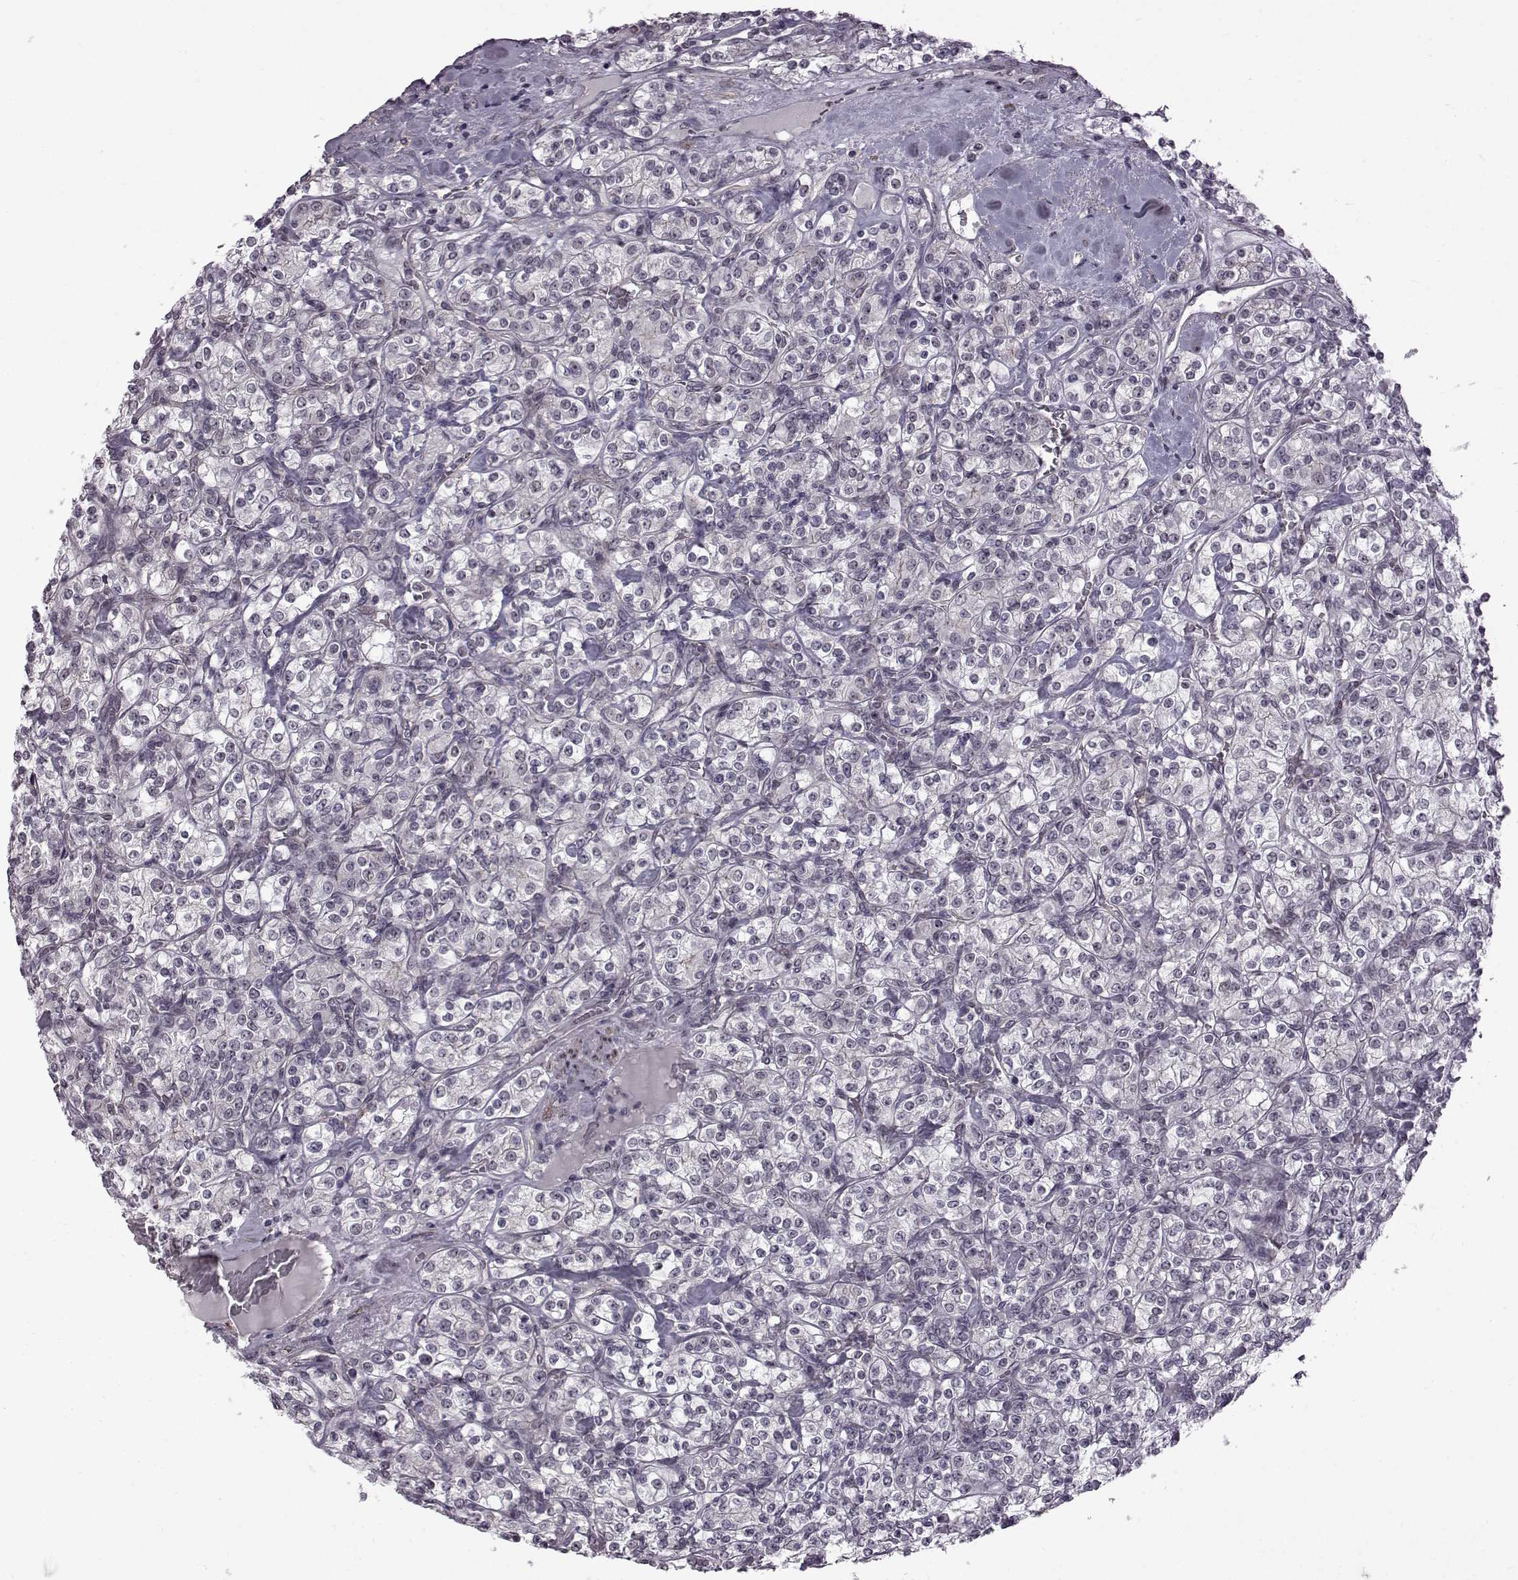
{"staining": {"intensity": "negative", "quantity": "none", "location": "none"}, "tissue": "renal cancer", "cell_type": "Tumor cells", "image_type": "cancer", "snomed": [{"axis": "morphology", "description": "Adenocarcinoma, NOS"}, {"axis": "topography", "description": "Kidney"}], "caption": "This image is of renal cancer stained with IHC to label a protein in brown with the nuclei are counter-stained blue. There is no positivity in tumor cells.", "gene": "SYNPO2", "patient": {"sex": "male", "age": 77}}